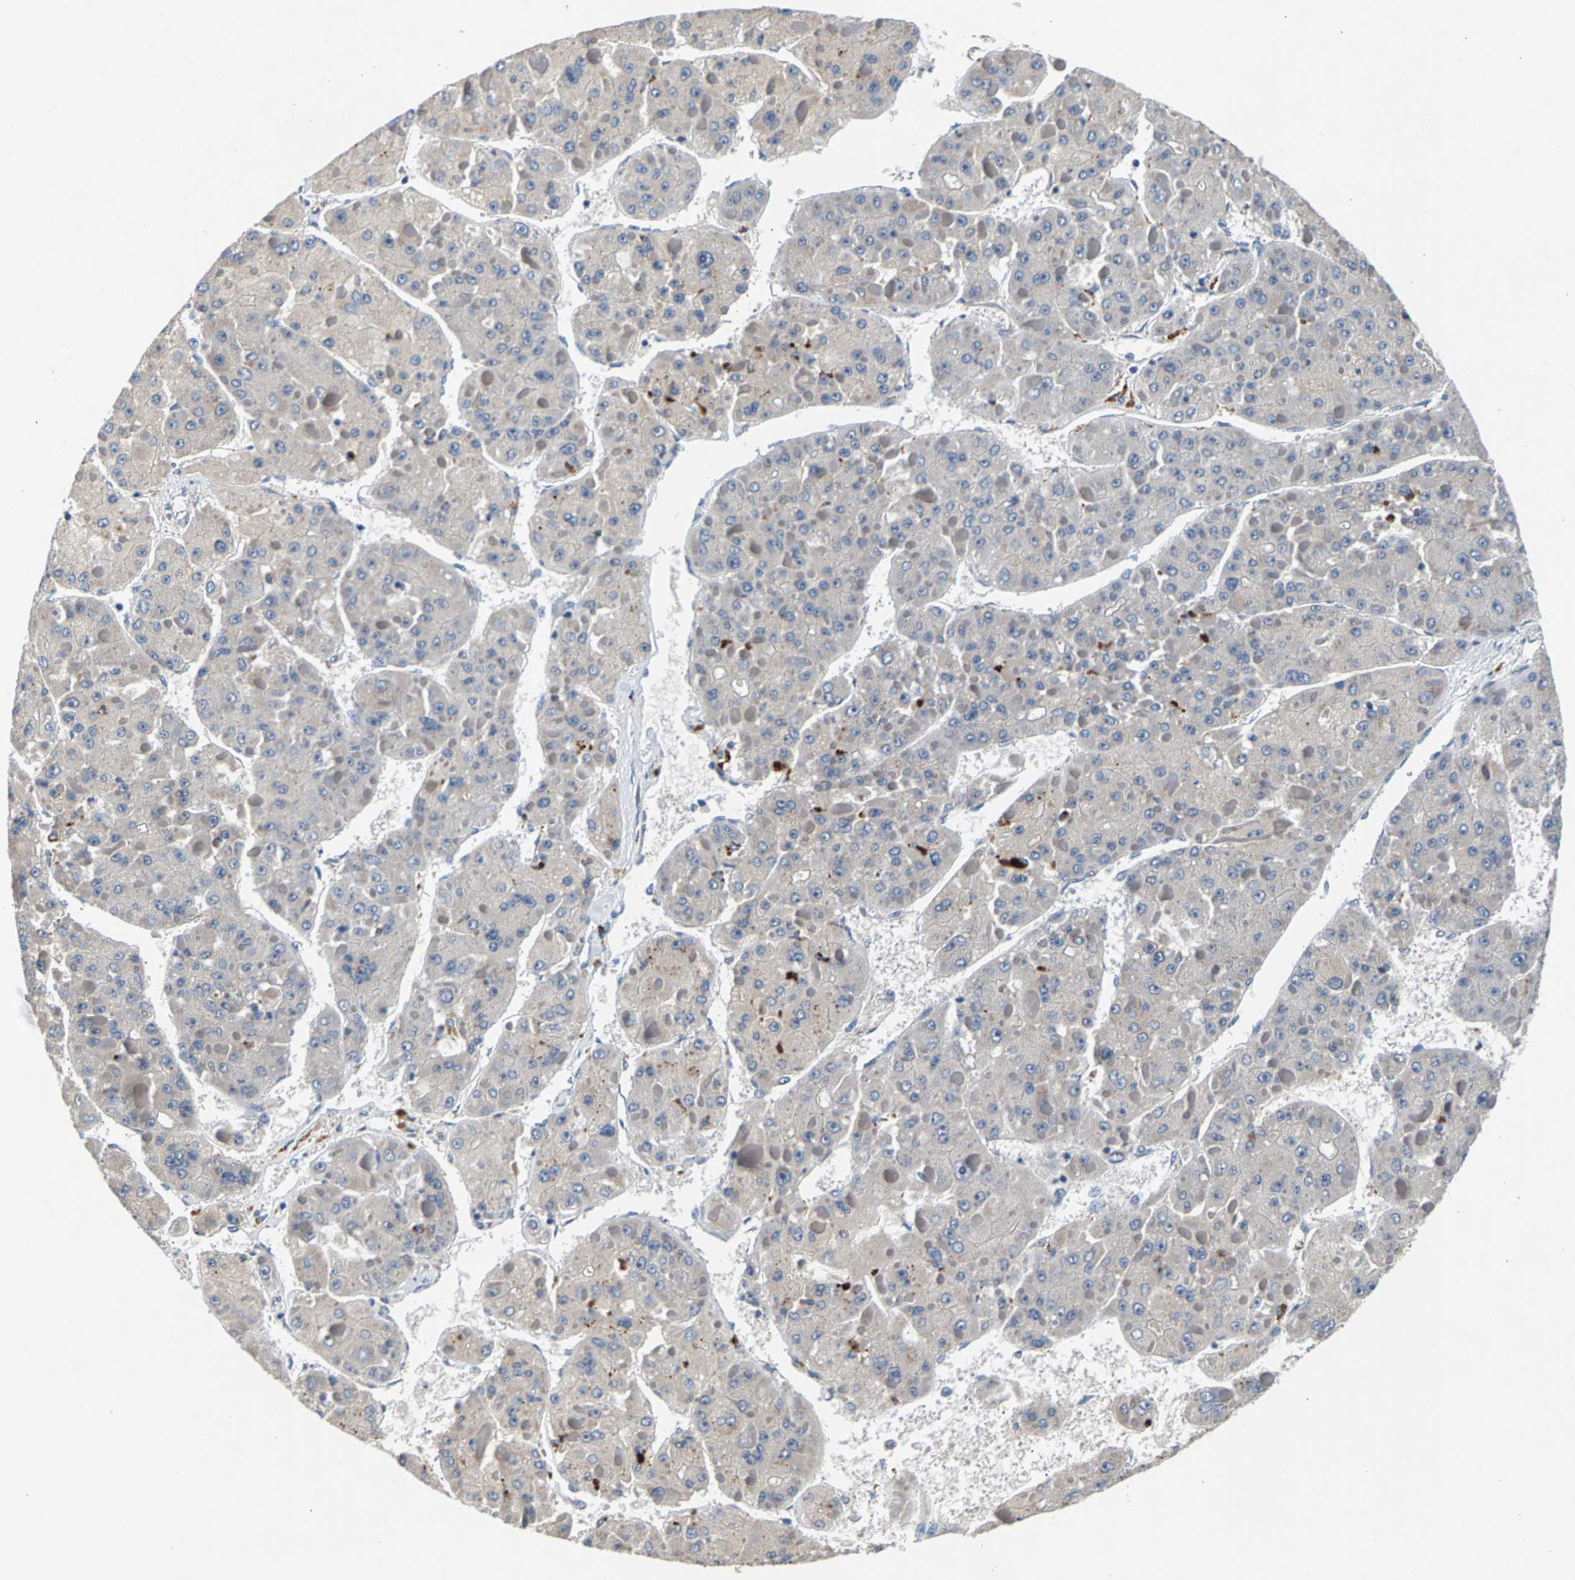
{"staining": {"intensity": "negative", "quantity": "none", "location": "none"}, "tissue": "liver cancer", "cell_type": "Tumor cells", "image_type": "cancer", "snomed": [{"axis": "morphology", "description": "Carcinoma, Hepatocellular, NOS"}, {"axis": "topography", "description": "Liver"}], "caption": "Tumor cells show no significant positivity in liver cancer.", "gene": "NT5C", "patient": {"sex": "female", "age": 73}}